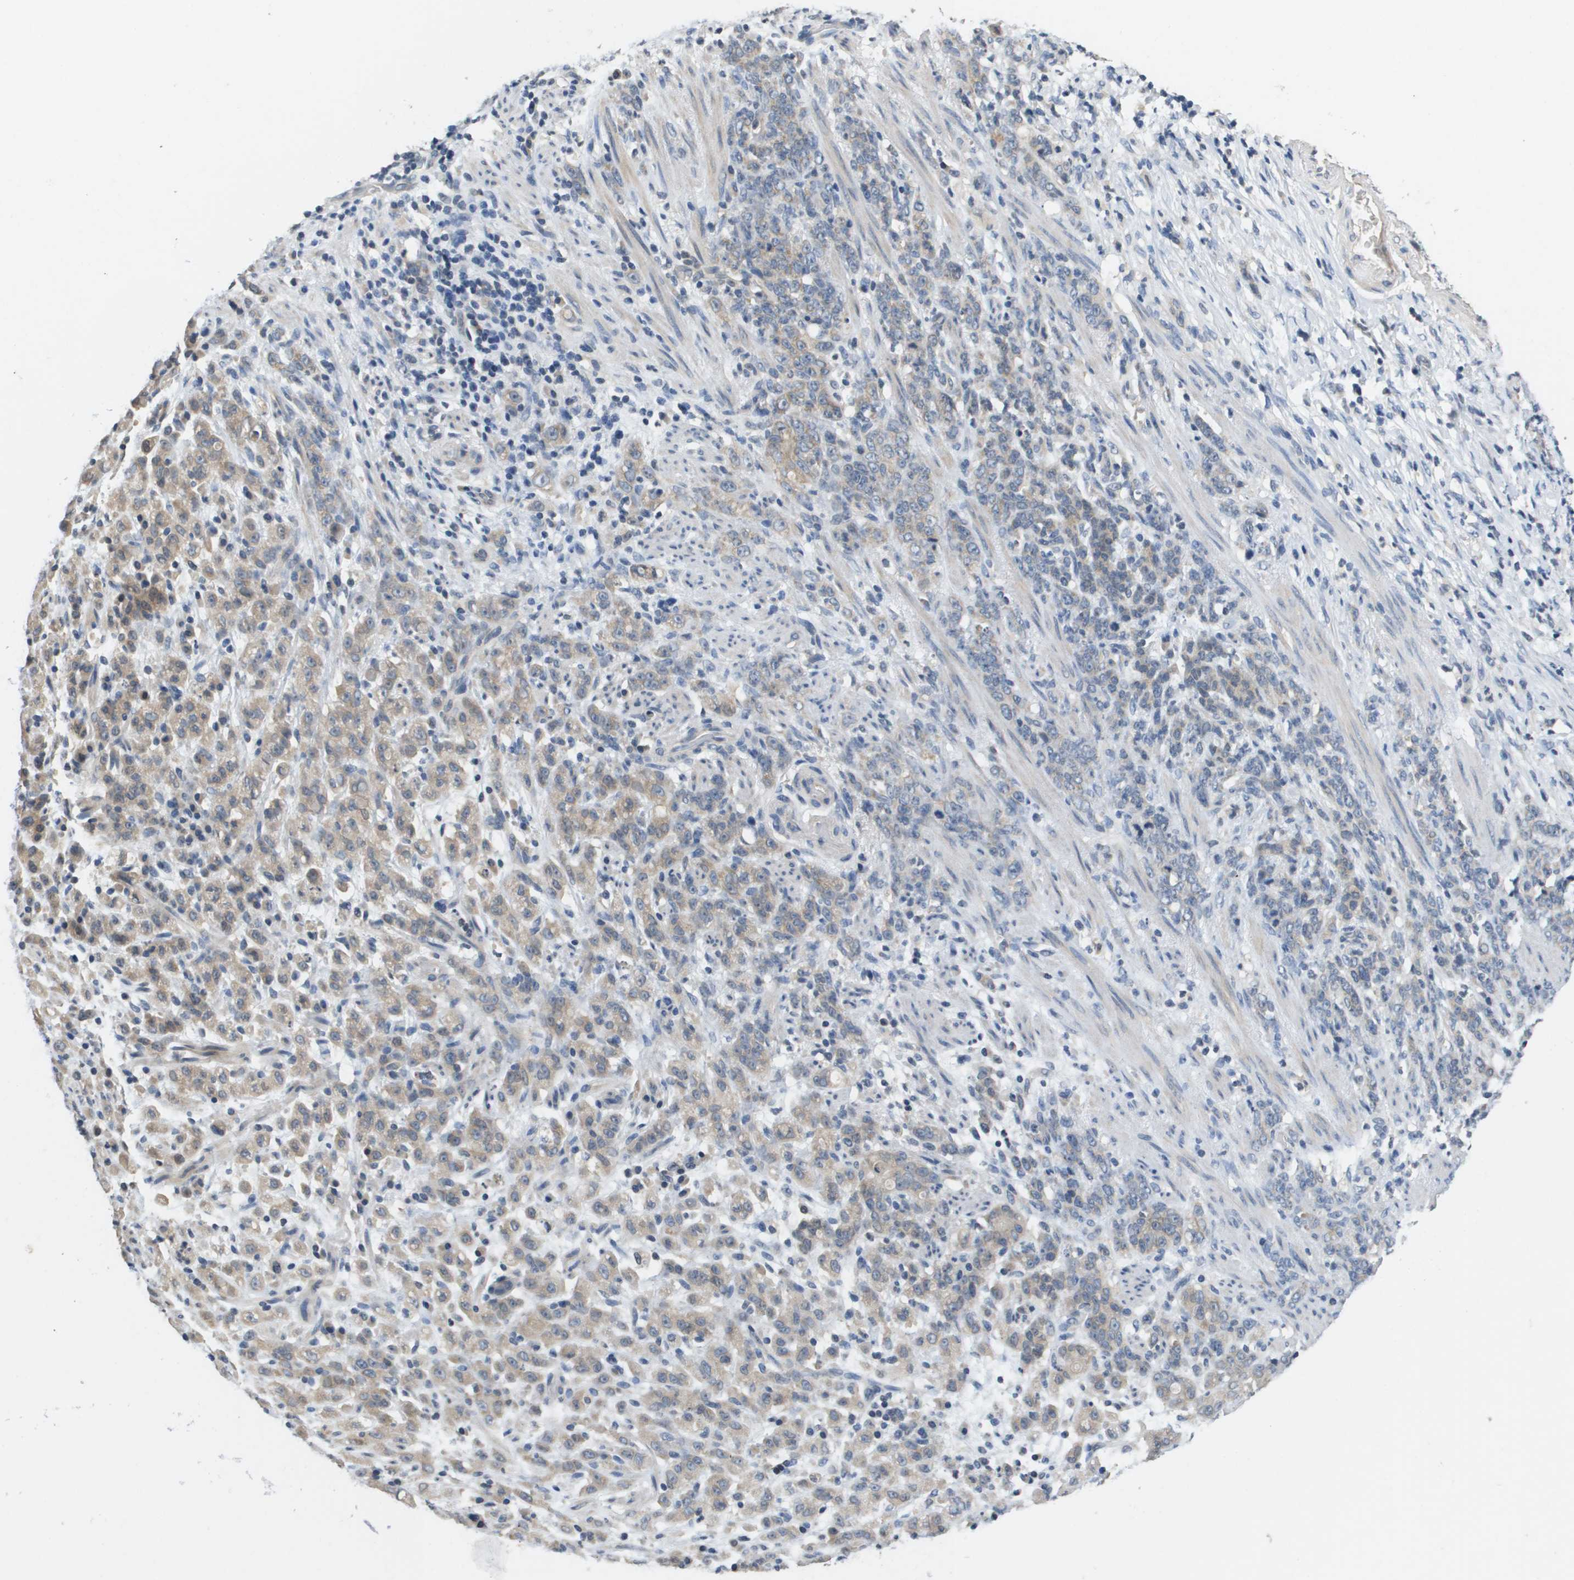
{"staining": {"intensity": "weak", "quantity": ">75%", "location": "cytoplasmic/membranous"}, "tissue": "stomach cancer", "cell_type": "Tumor cells", "image_type": "cancer", "snomed": [{"axis": "morphology", "description": "Adenocarcinoma, NOS"}, {"axis": "topography", "description": "Stomach, lower"}], "caption": "Immunohistochemistry (IHC) micrograph of neoplastic tissue: human adenocarcinoma (stomach) stained using IHC demonstrates low levels of weak protein expression localized specifically in the cytoplasmic/membranous of tumor cells, appearing as a cytoplasmic/membranous brown color.", "gene": "CAPN11", "patient": {"sex": "male", "age": 88}}